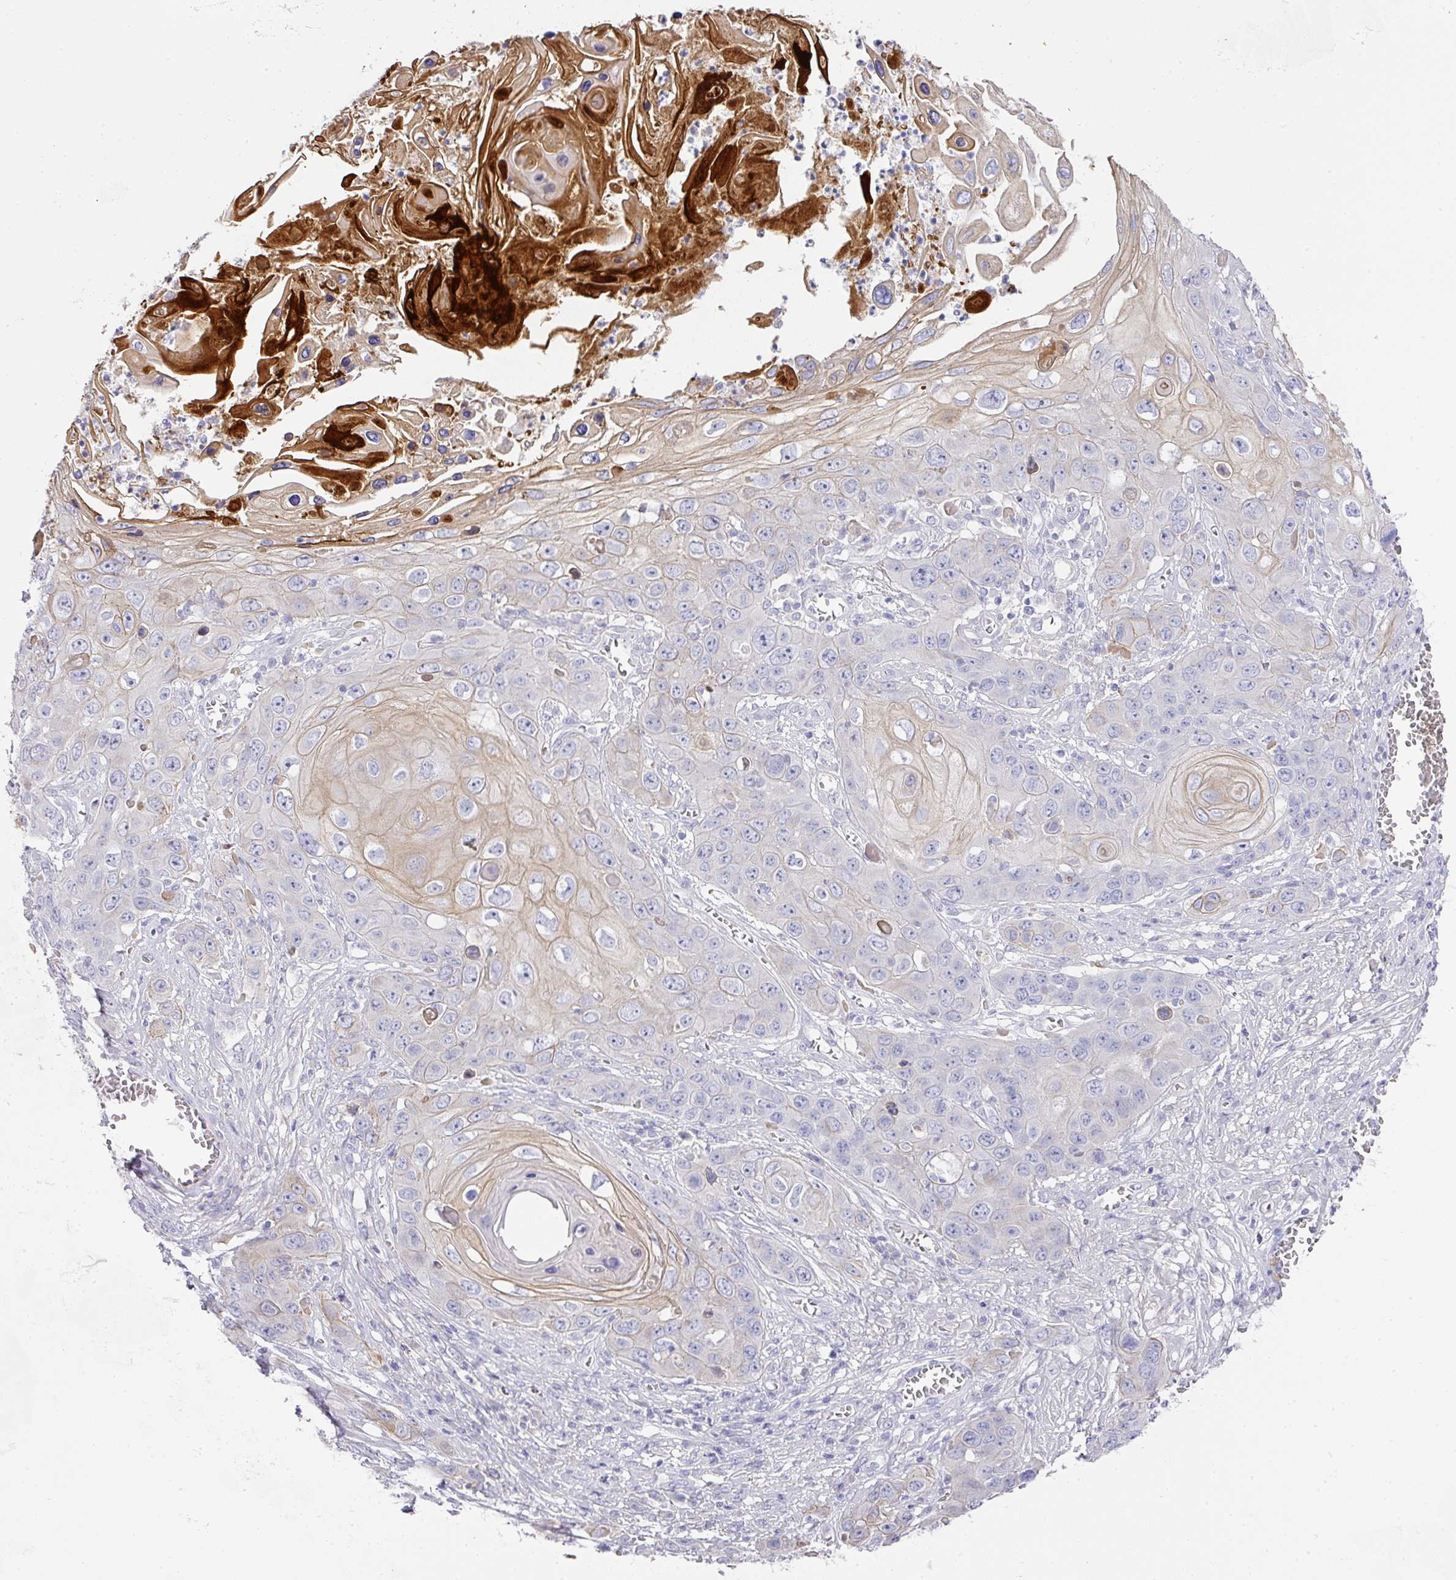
{"staining": {"intensity": "moderate", "quantity": "<25%", "location": "cytoplasmic/membranous"}, "tissue": "skin cancer", "cell_type": "Tumor cells", "image_type": "cancer", "snomed": [{"axis": "morphology", "description": "Squamous cell carcinoma, NOS"}, {"axis": "topography", "description": "Skin"}], "caption": "Human skin squamous cell carcinoma stained with a protein marker reveals moderate staining in tumor cells.", "gene": "TARM1", "patient": {"sex": "male", "age": 55}}